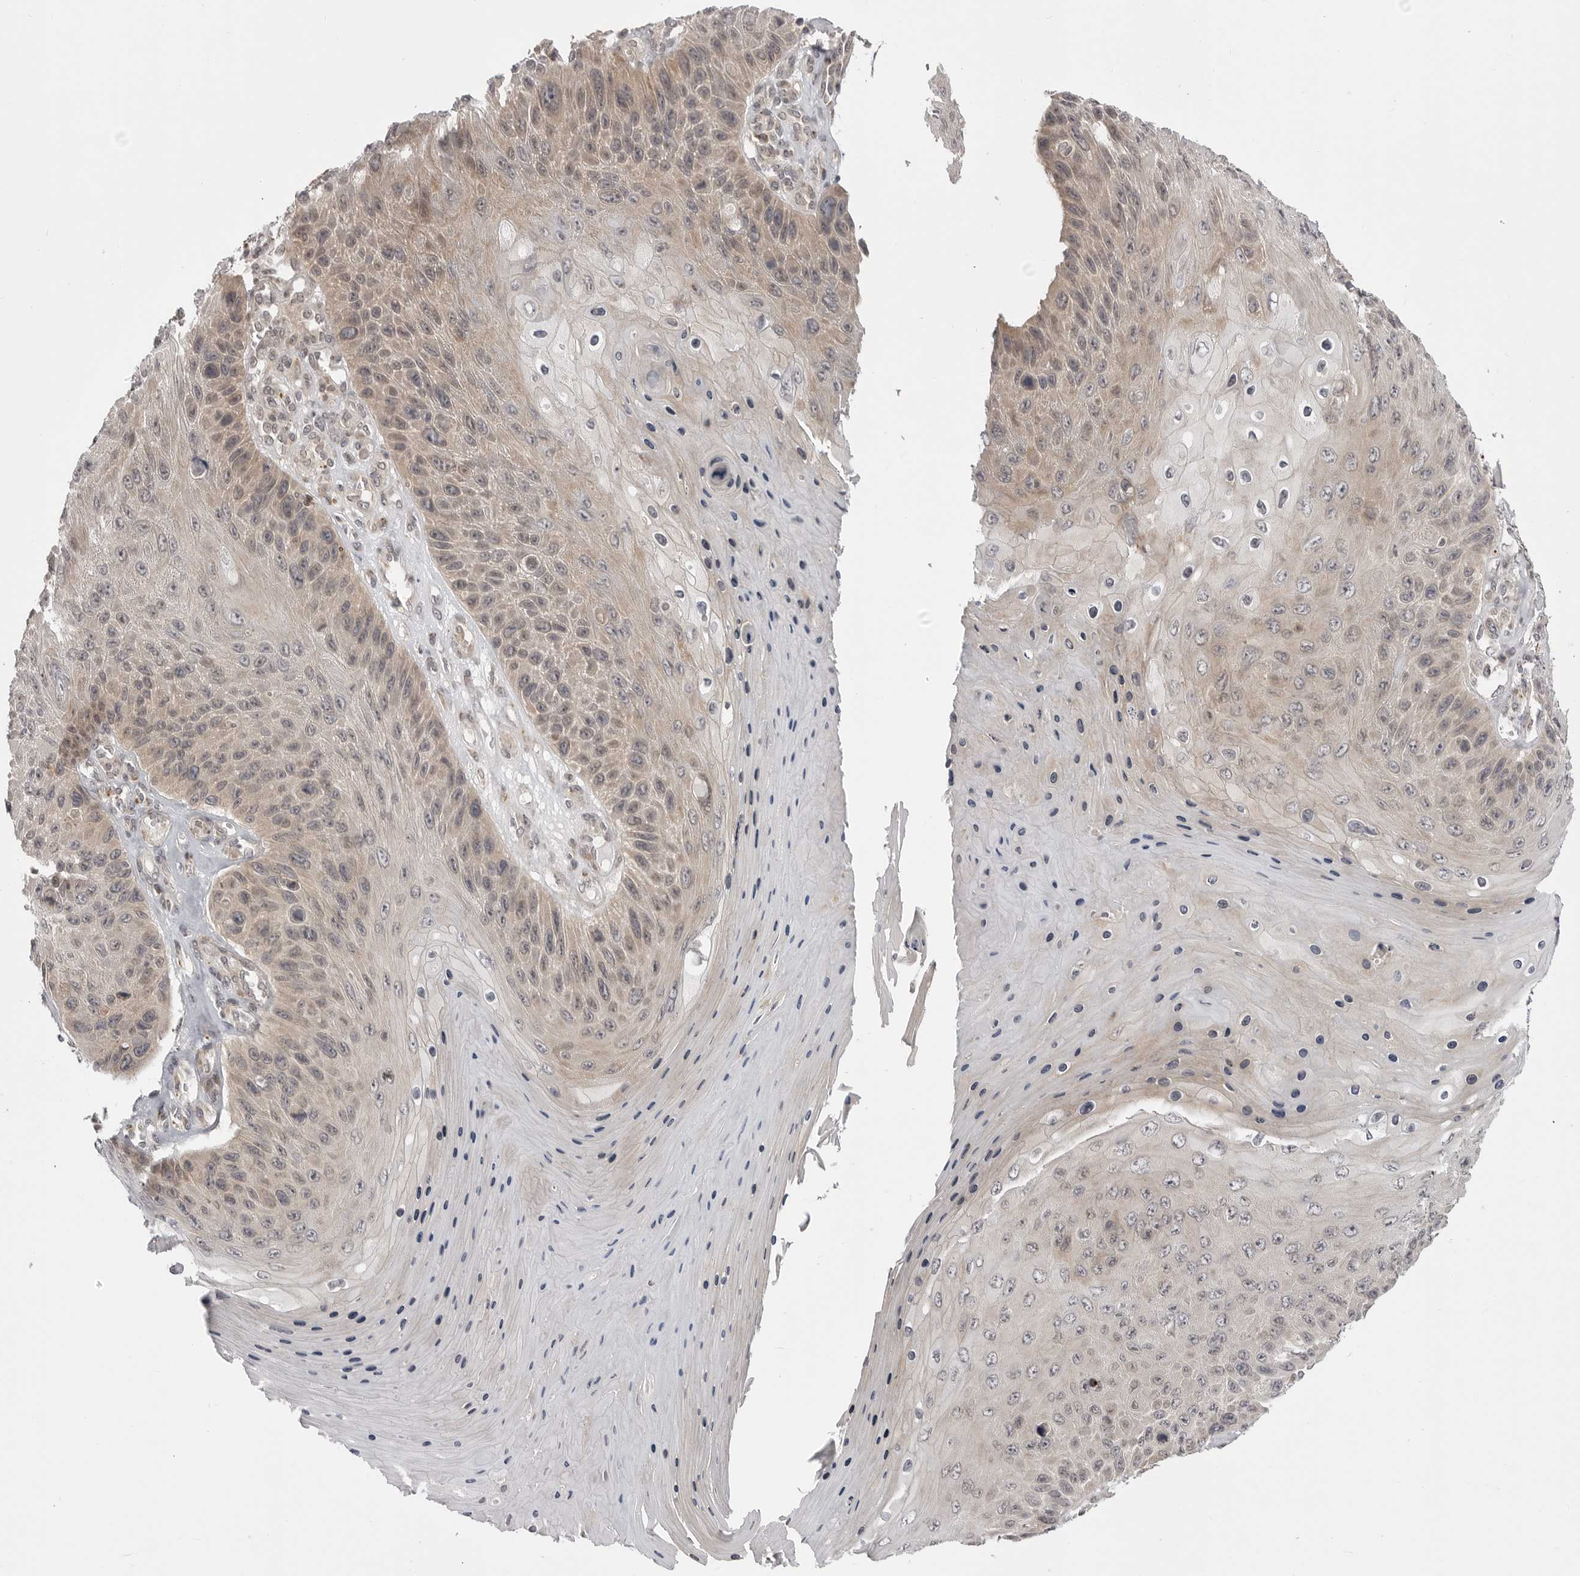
{"staining": {"intensity": "weak", "quantity": ">75%", "location": "cytoplasmic/membranous"}, "tissue": "skin cancer", "cell_type": "Tumor cells", "image_type": "cancer", "snomed": [{"axis": "morphology", "description": "Squamous cell carcinoma, NOS"}, {"axis": "topography", "description": "Skin"}], "caption": "Tumor cells display low levels of weak cytoplasmic/membranous staining in approximately >75% of cells in human squamous cell carcinoma (skin).", "gene": "PTK2B", "patient": {"sex": "female", "age": 88}}